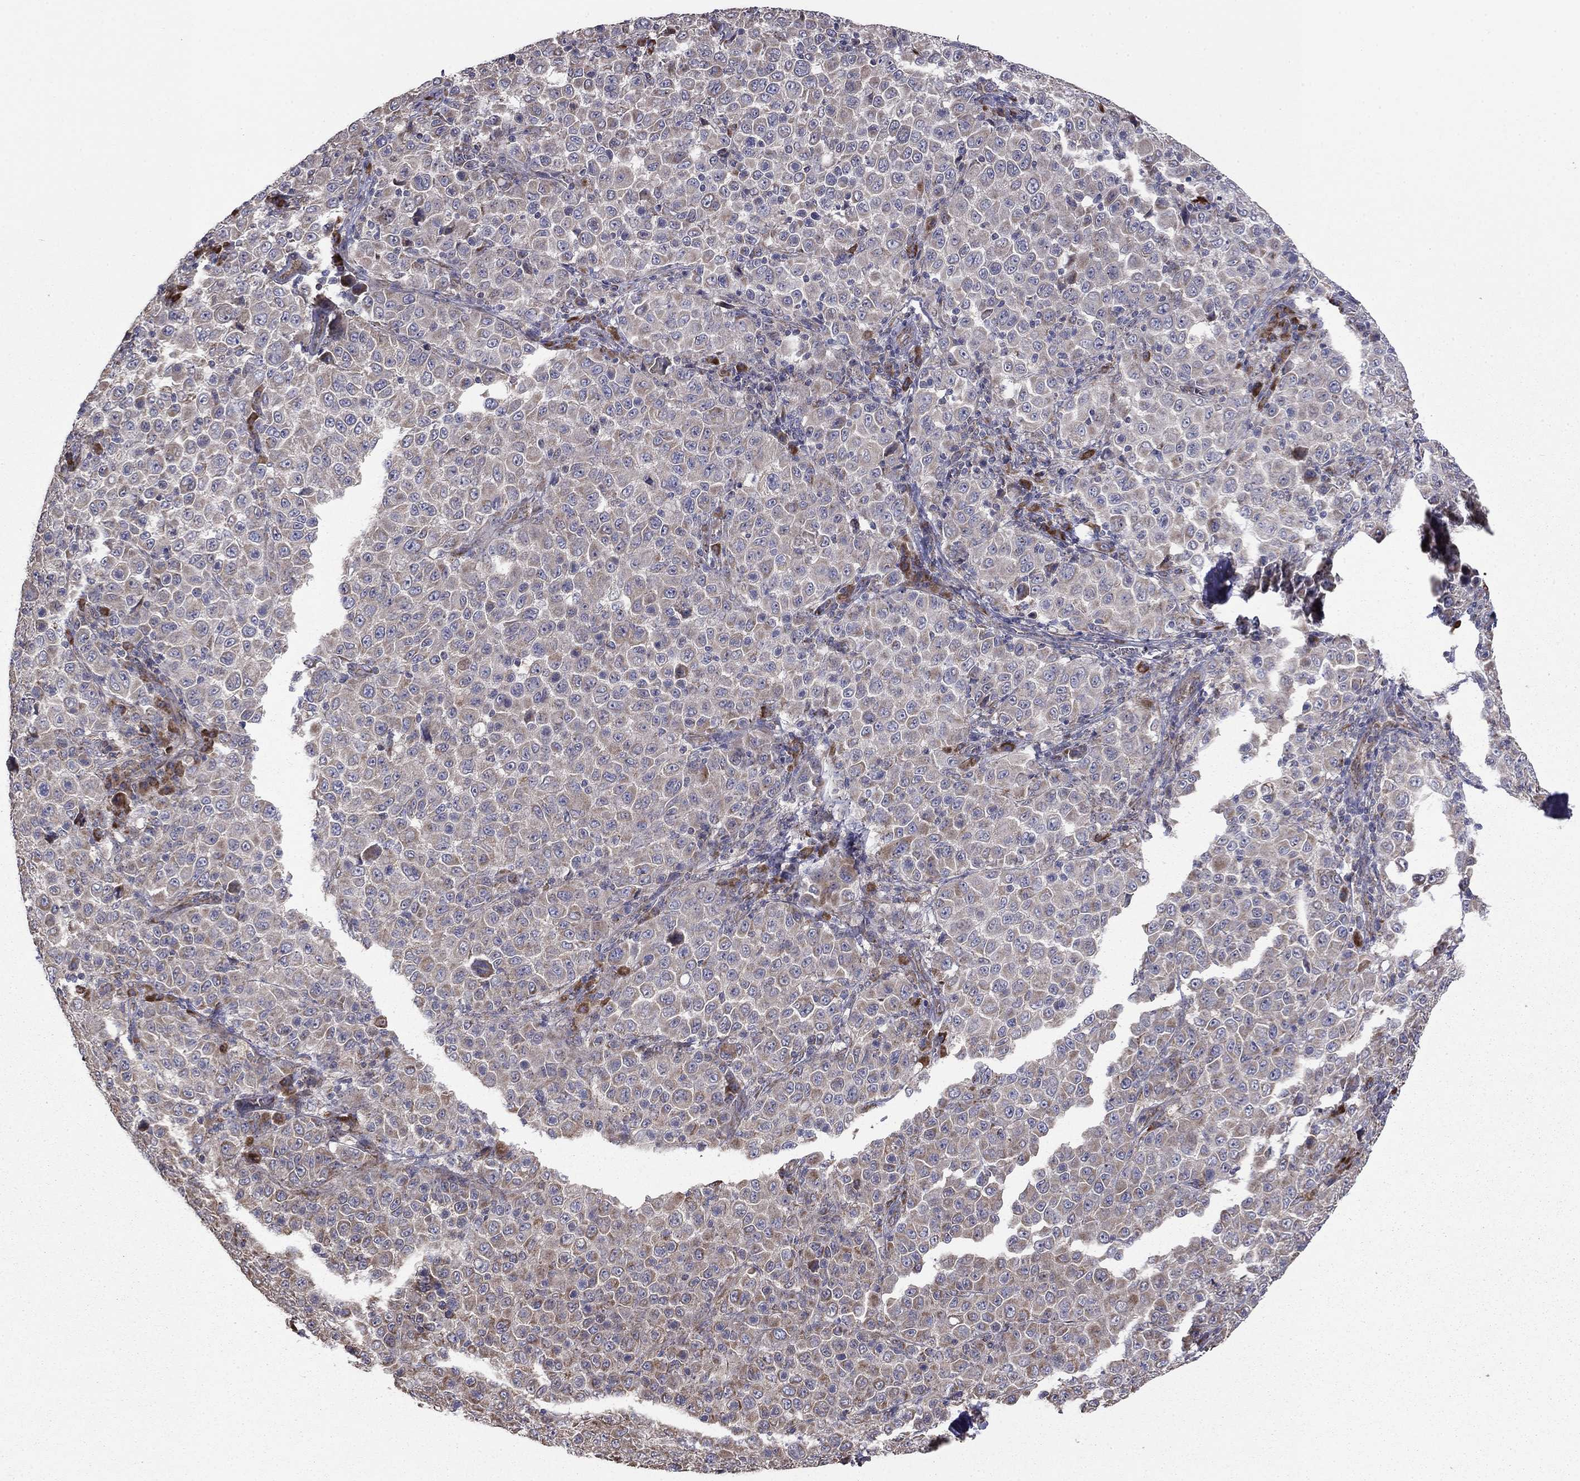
{"staining": {"intensity": "negative", "quantity": "none", "location": "none"}, "tissue": "melanoma", "cell_type": "Tumor cells", "image_type": "cancer", "snomed": [{"axis": "morphology", "description": "Malignant melanoma, NOS"}, {"axis": "topography", "description": "Skin"}], "caption": "Human malignant melanoma stained for a protein using immunohistochemistry demonstrates no expression in tumor cells.", "gene": "NKIRAS1", "patient": {"sex": "female", "age": 57}}